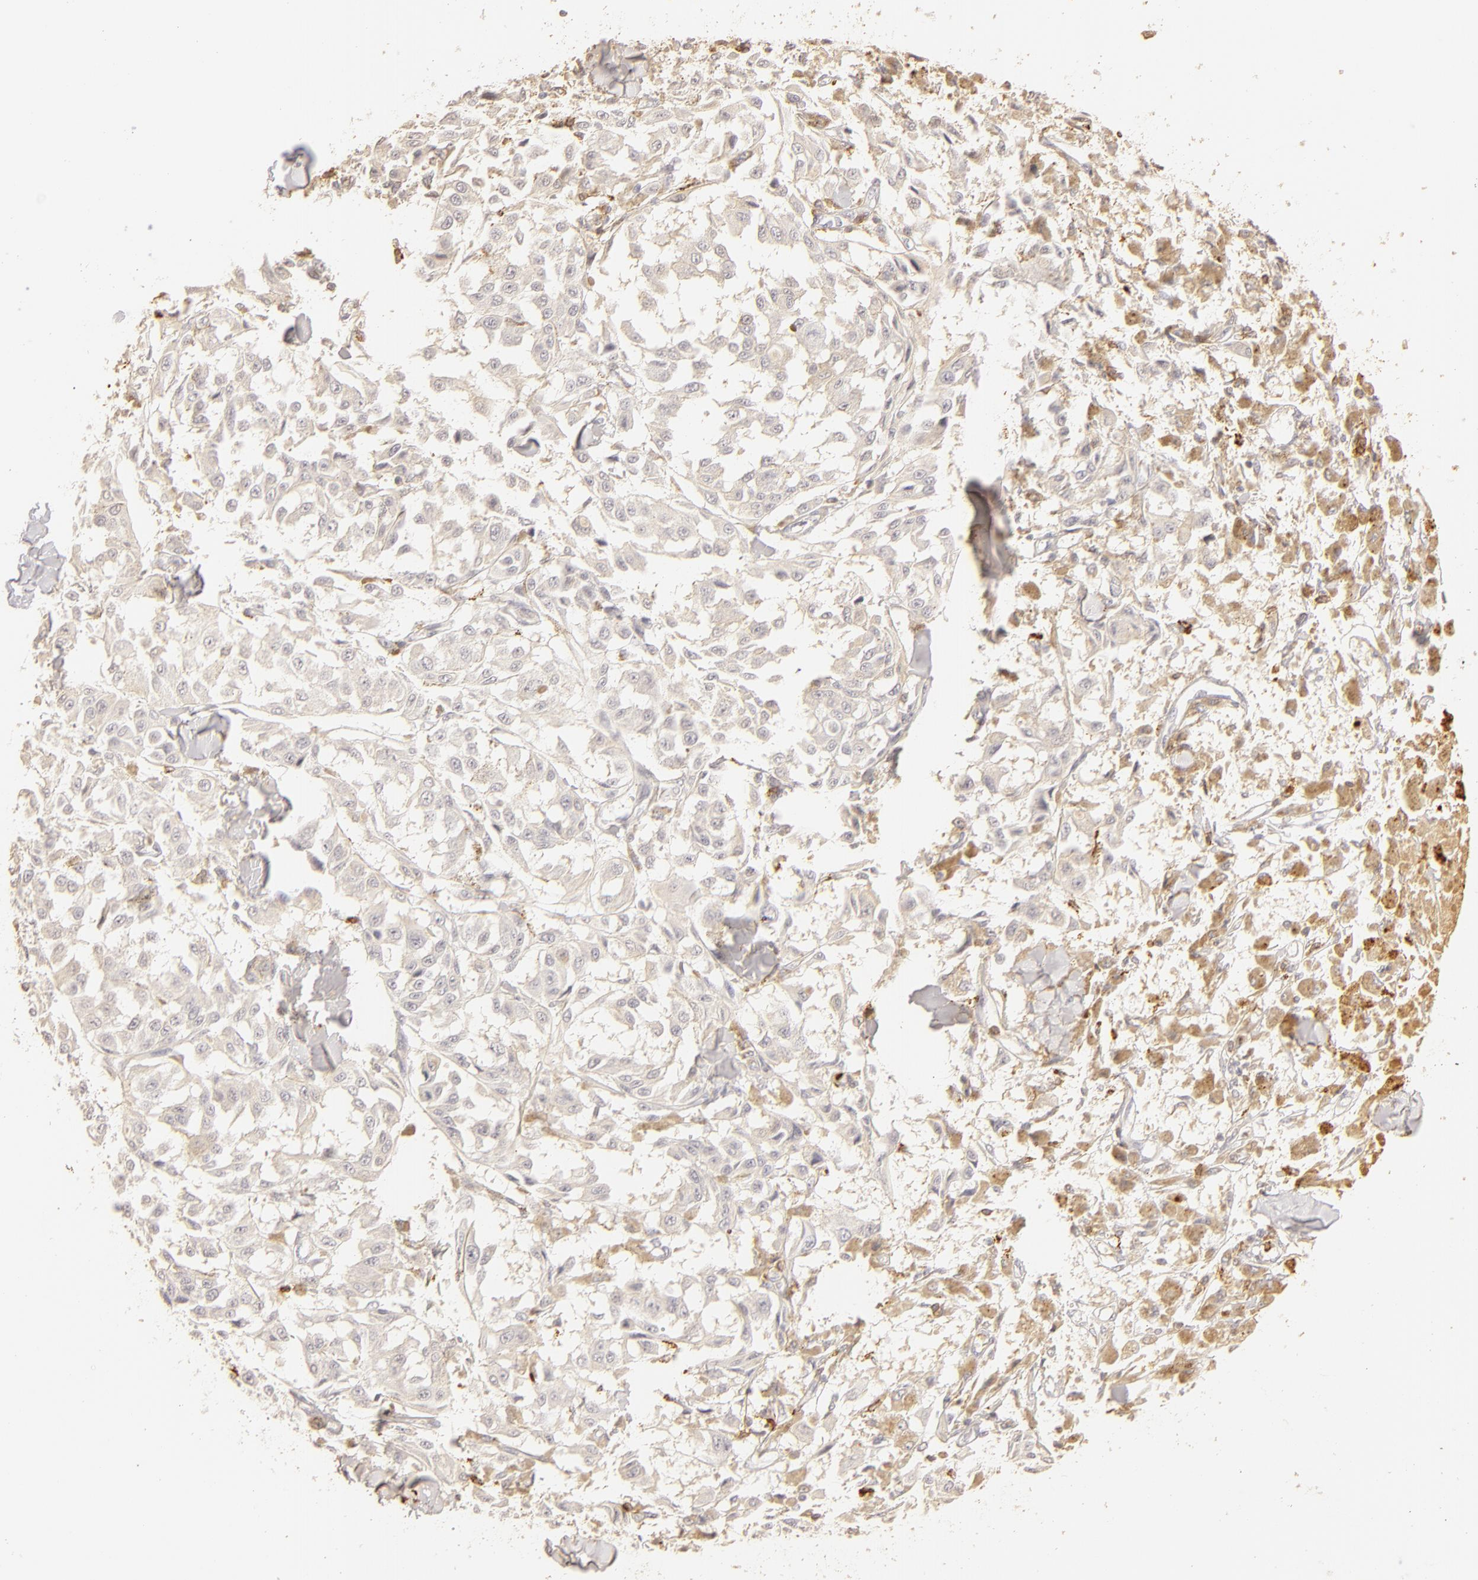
{"staining": {"intensity": "negative", "quantity": "none", "location": "none"}, "tissue": "melanoma", "cell_type": "Tumor cells", "image_type": "cancer", "snomed": [{"axis": "morphology", "description": "Malignant melanoma, NOS"}, {"axis": "topography", "description": "Skin"}], "caption": "Immunohistochemistry micrograph of neoplastic tissue: human malignant melanoma stained with DAB exhibits no significant protein positivity in tumor cells. (DAB (3,3'-diaminobenzidine) IHC, high magnification).", "gene": "C1R", "patient": {"sex": "female", "age": 64}}